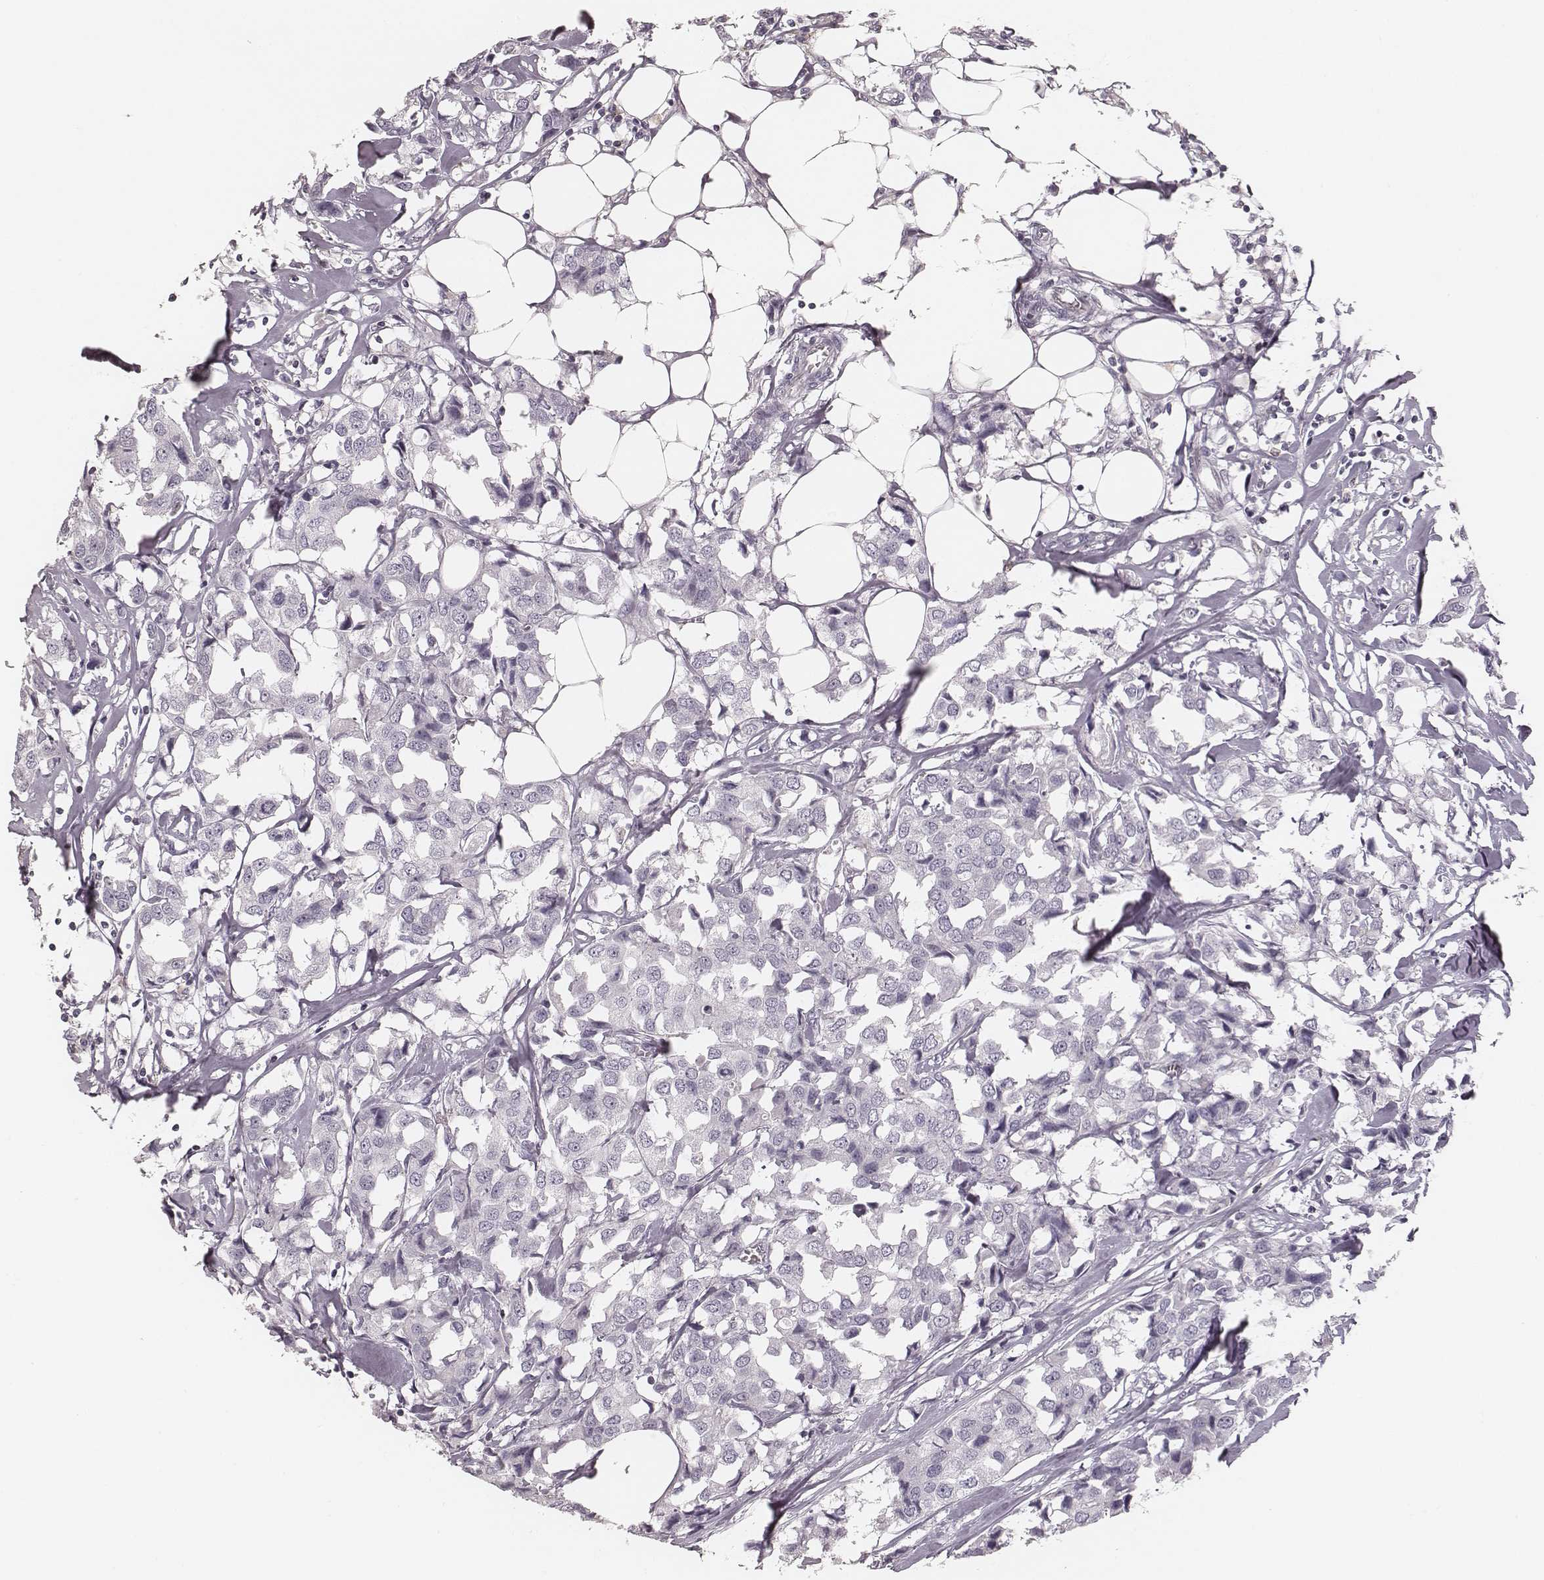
{"staining": {"intensity": "negative", "quantity": "none", "location": "none"}, "tissue": "breast cancer", "cell_type": "Tumor cells", "image_type": "cancer", "snomed": [{"axis": "morphology", "description": "Duct carcinoma"}, {"axis": "topography", "description": "Breast"}], "caption": "Micrograph shows no protein expression in tumor cells of infiltrating ductal carcinoma (breast) tissue.", "gene": "MSX1", "patient": {"sex": "female", "age": 80}}